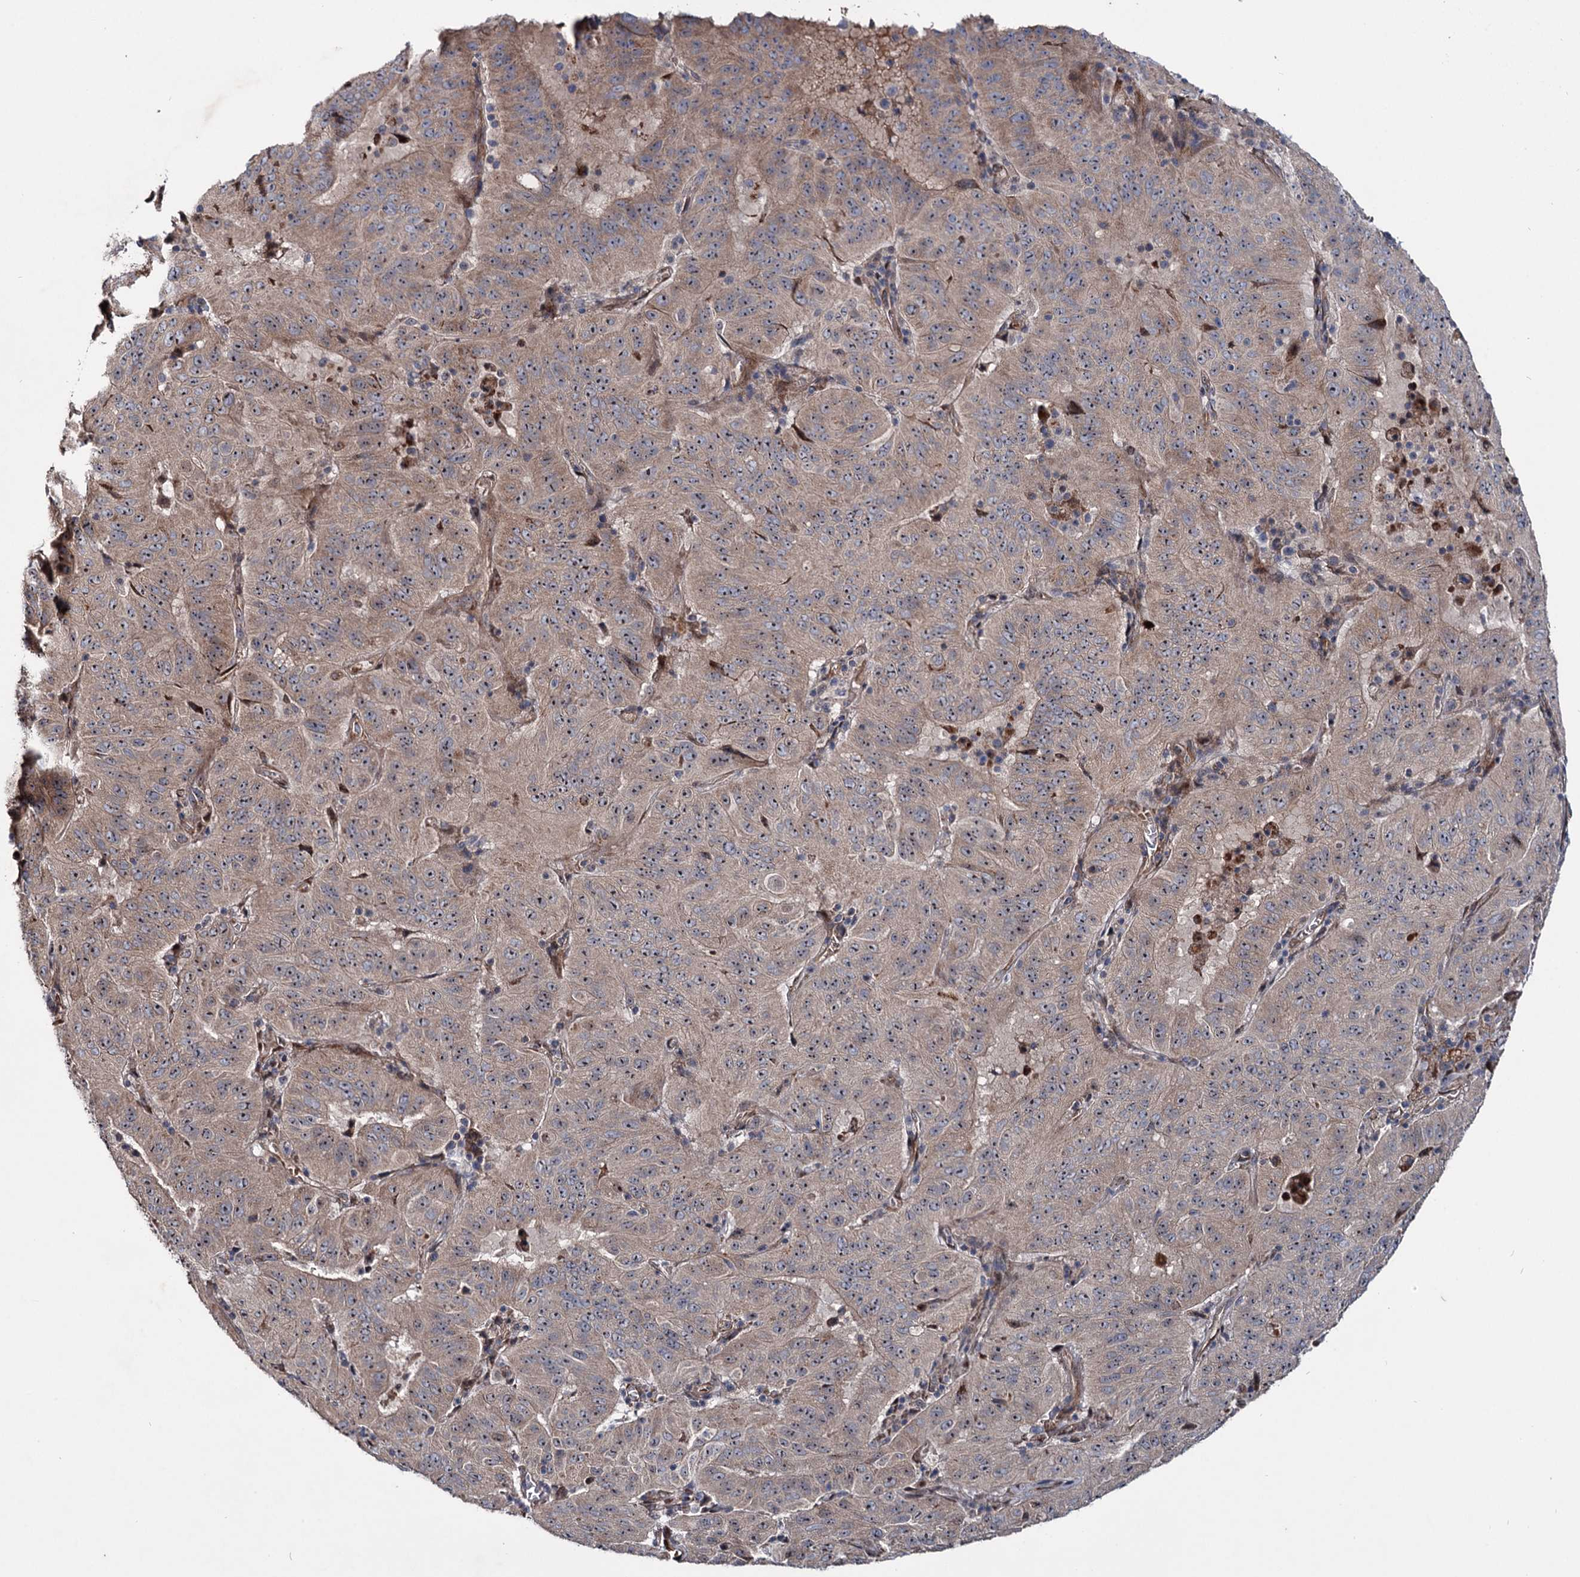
{"staining": {"intensity": "moderate", "quantity": ">75%", "location": "cytoplasmic/membranous,nuclear"}, "tissue": "pancreatic cancer", "cell_type": "Tumor cells", "image_type": "cancer", "snomed": [{"axis": "morphology", "description": "Adenocarcinoma, NOS"}, {"axis": "topography", "description": "Pancreas"}], "caption": "Immunohistochemistry (IHC) photomicrograph of human pancreatic cancer stained for a protein (brown), which exhibits medium levels of moderate cytoplasmic/membranous and nuclear positivity in about >75% of tumor cells.", "gene": "PTDSS2", "patient": {"sex": "male", "age": 63}}